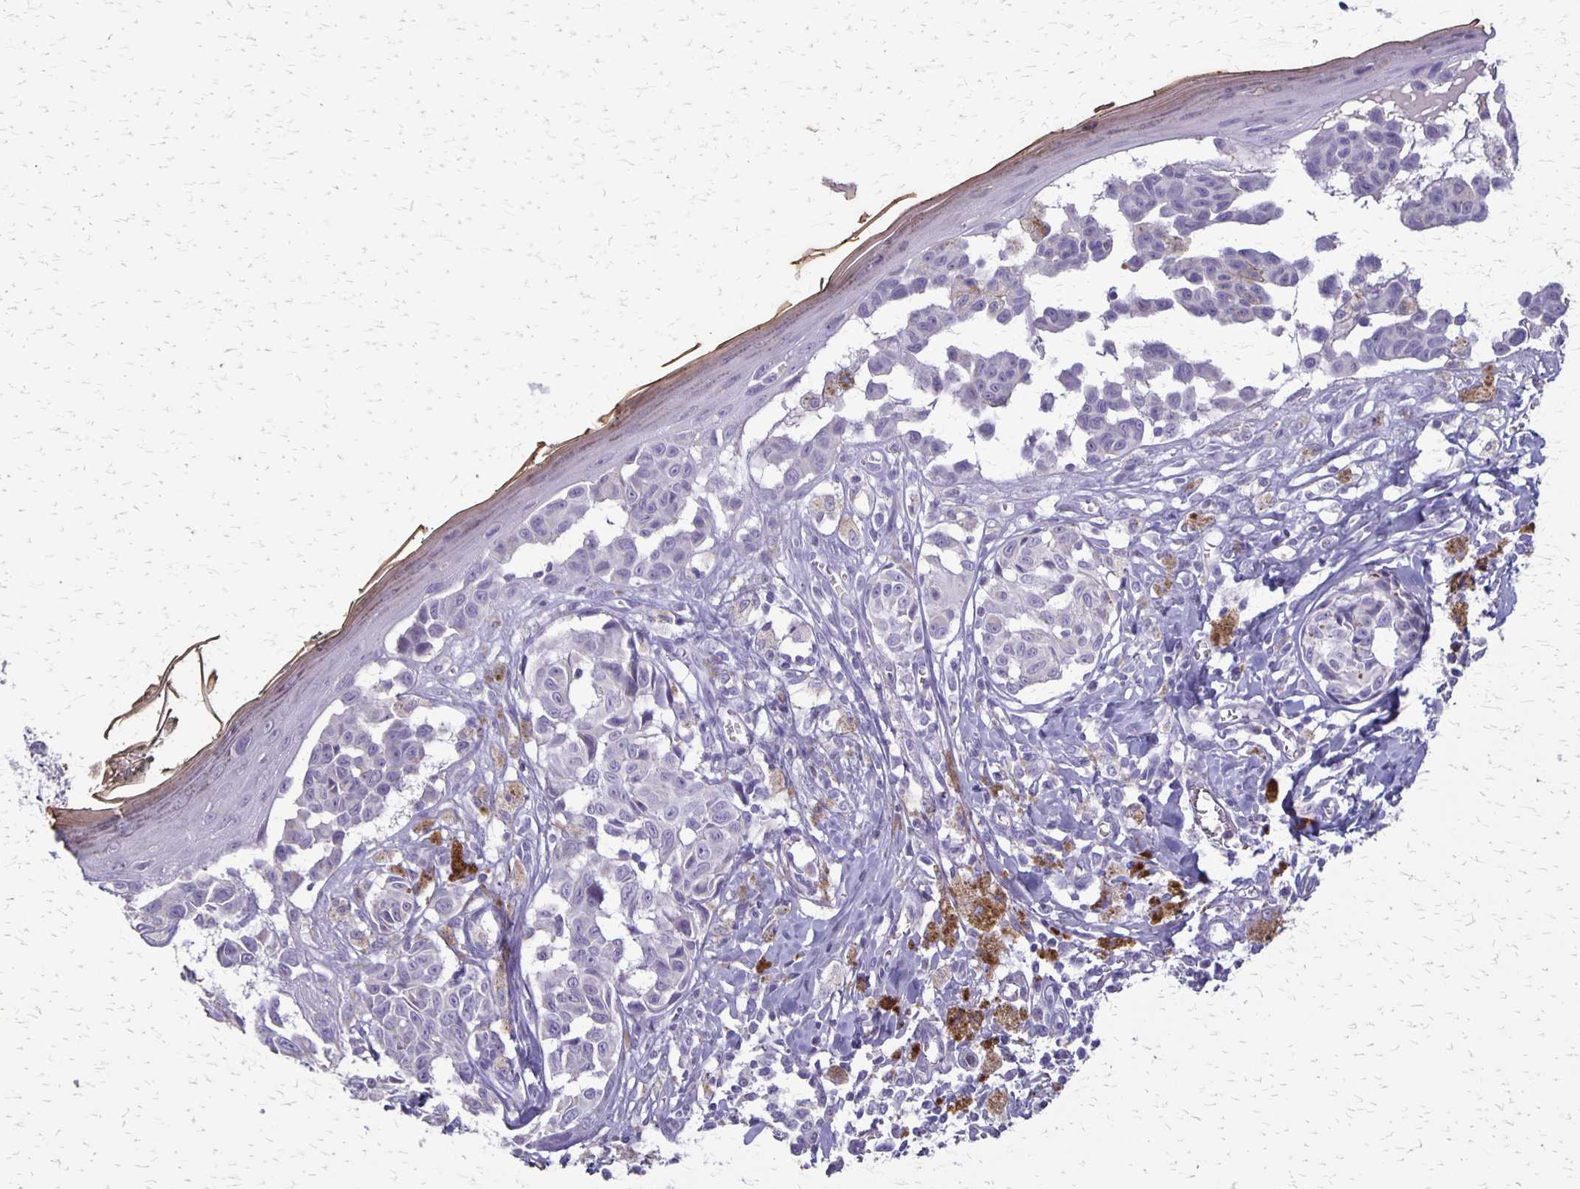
{"staining": {"intensity": "negative", "quantity": "none", "location": "none"}, "tissue": "melanoma", "cell_type": "Tumor cells", "image_type": "cancer", "snomed": [{"axis": "morphology", "description": "Malignant melanoma, NOS"}, {"axis": "topography", "description": "Skin"}], "caption": "High power microscopy histopathology image of an immunohistochemistry histopathology image of melanoma, revealing no significant positivity in tumor cells.", "gene": "SEPTIN5", "patient": {"sex": "female", "age": 43}}